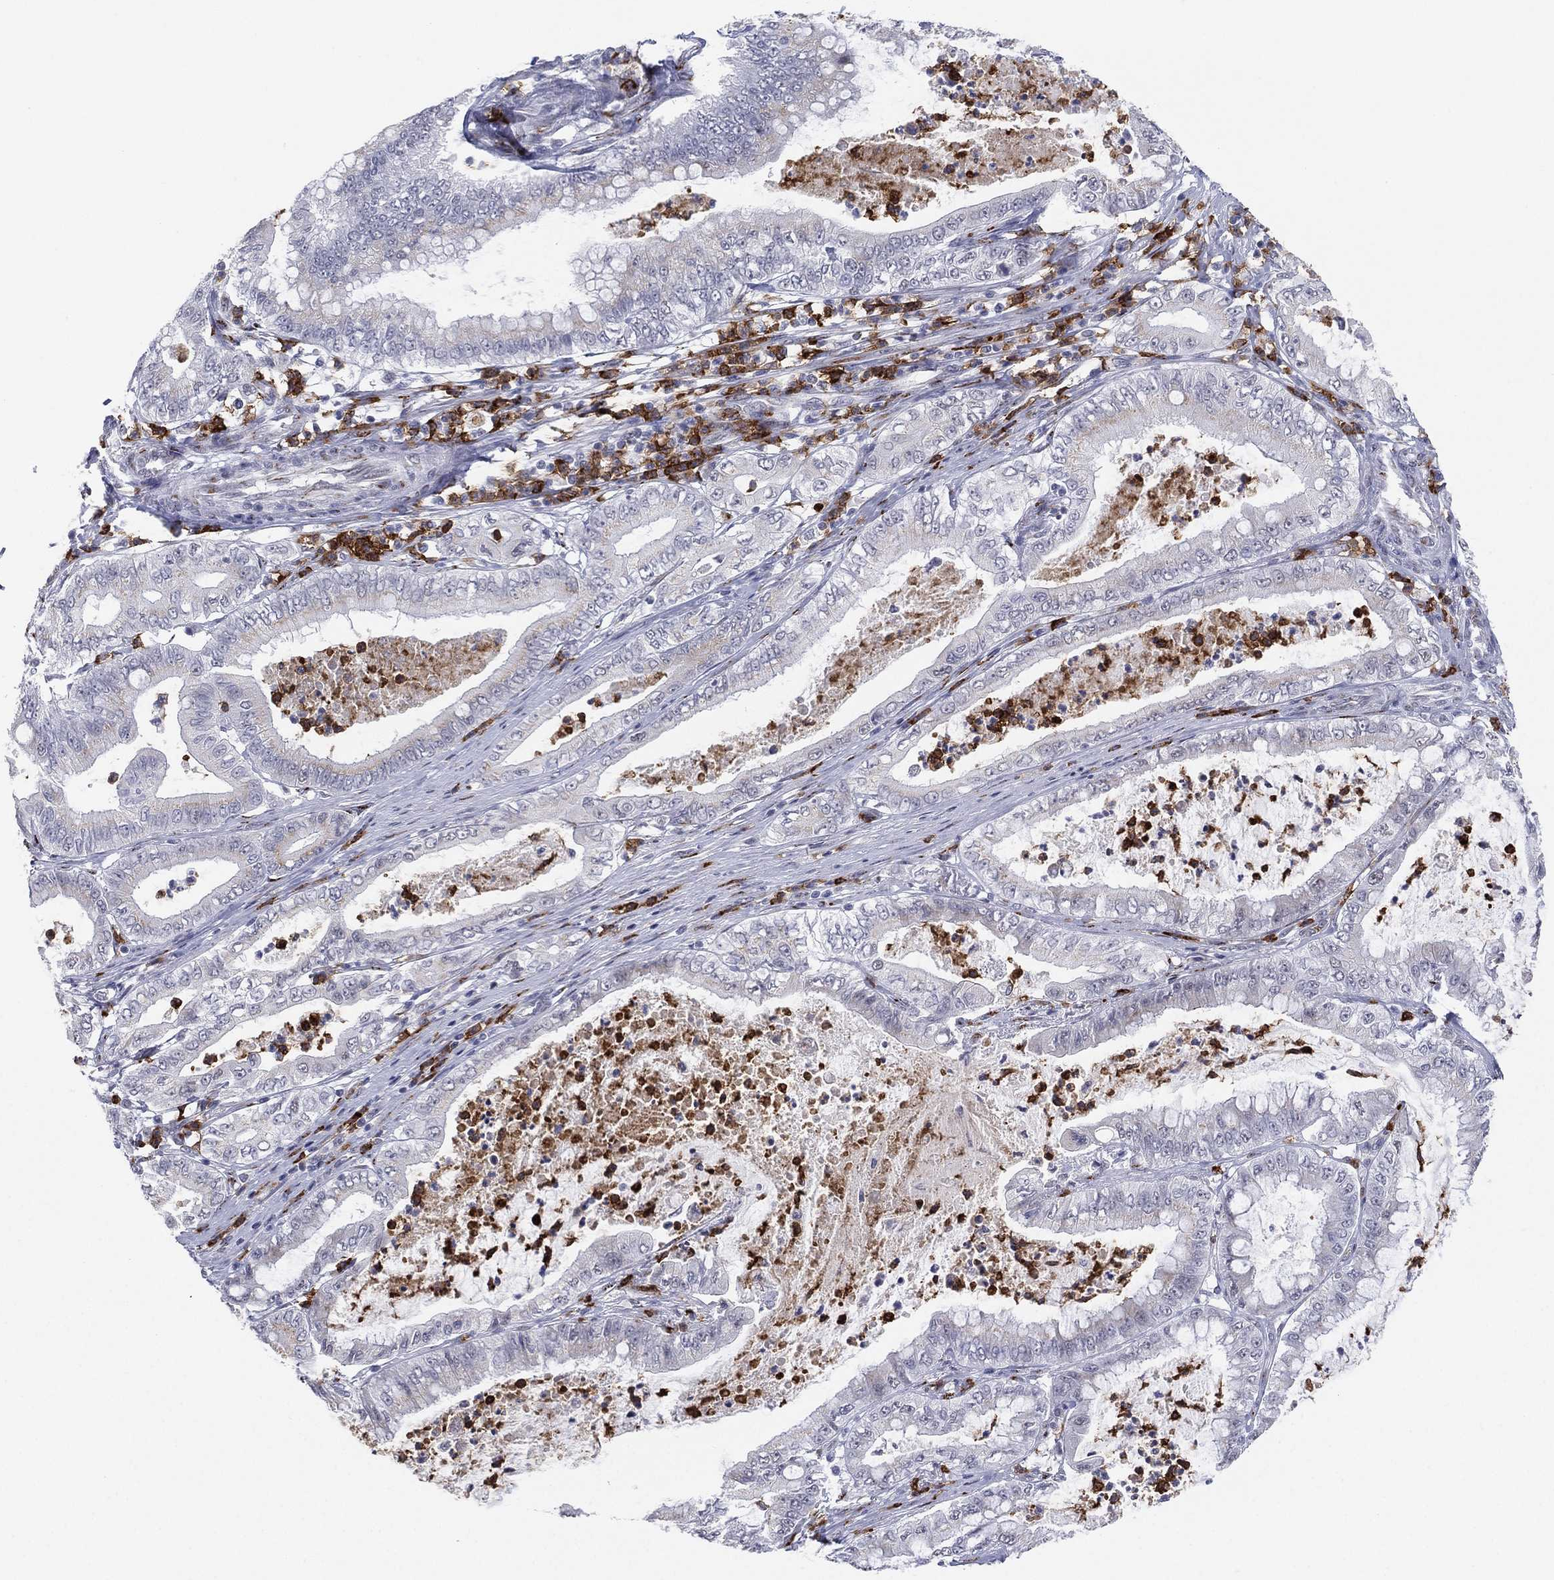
{"staining": {"intensity": "negative", "quantity": "none", "location": "none"}, "tissue": "pancreatic cancer", "cell_type": "Tumor cells", "image_type": "cancer", "snomed": [{"axis": "morphology", "description": "Adenocarcinoma, NOS"}, {"axis": "topography", "description": "Pancreas"}], "caption": "Tumor cells show no significant staining in pancreatic adenocarcinoma.", "gene": "CD177", "patient": {"sex": "male", "age": 71}}